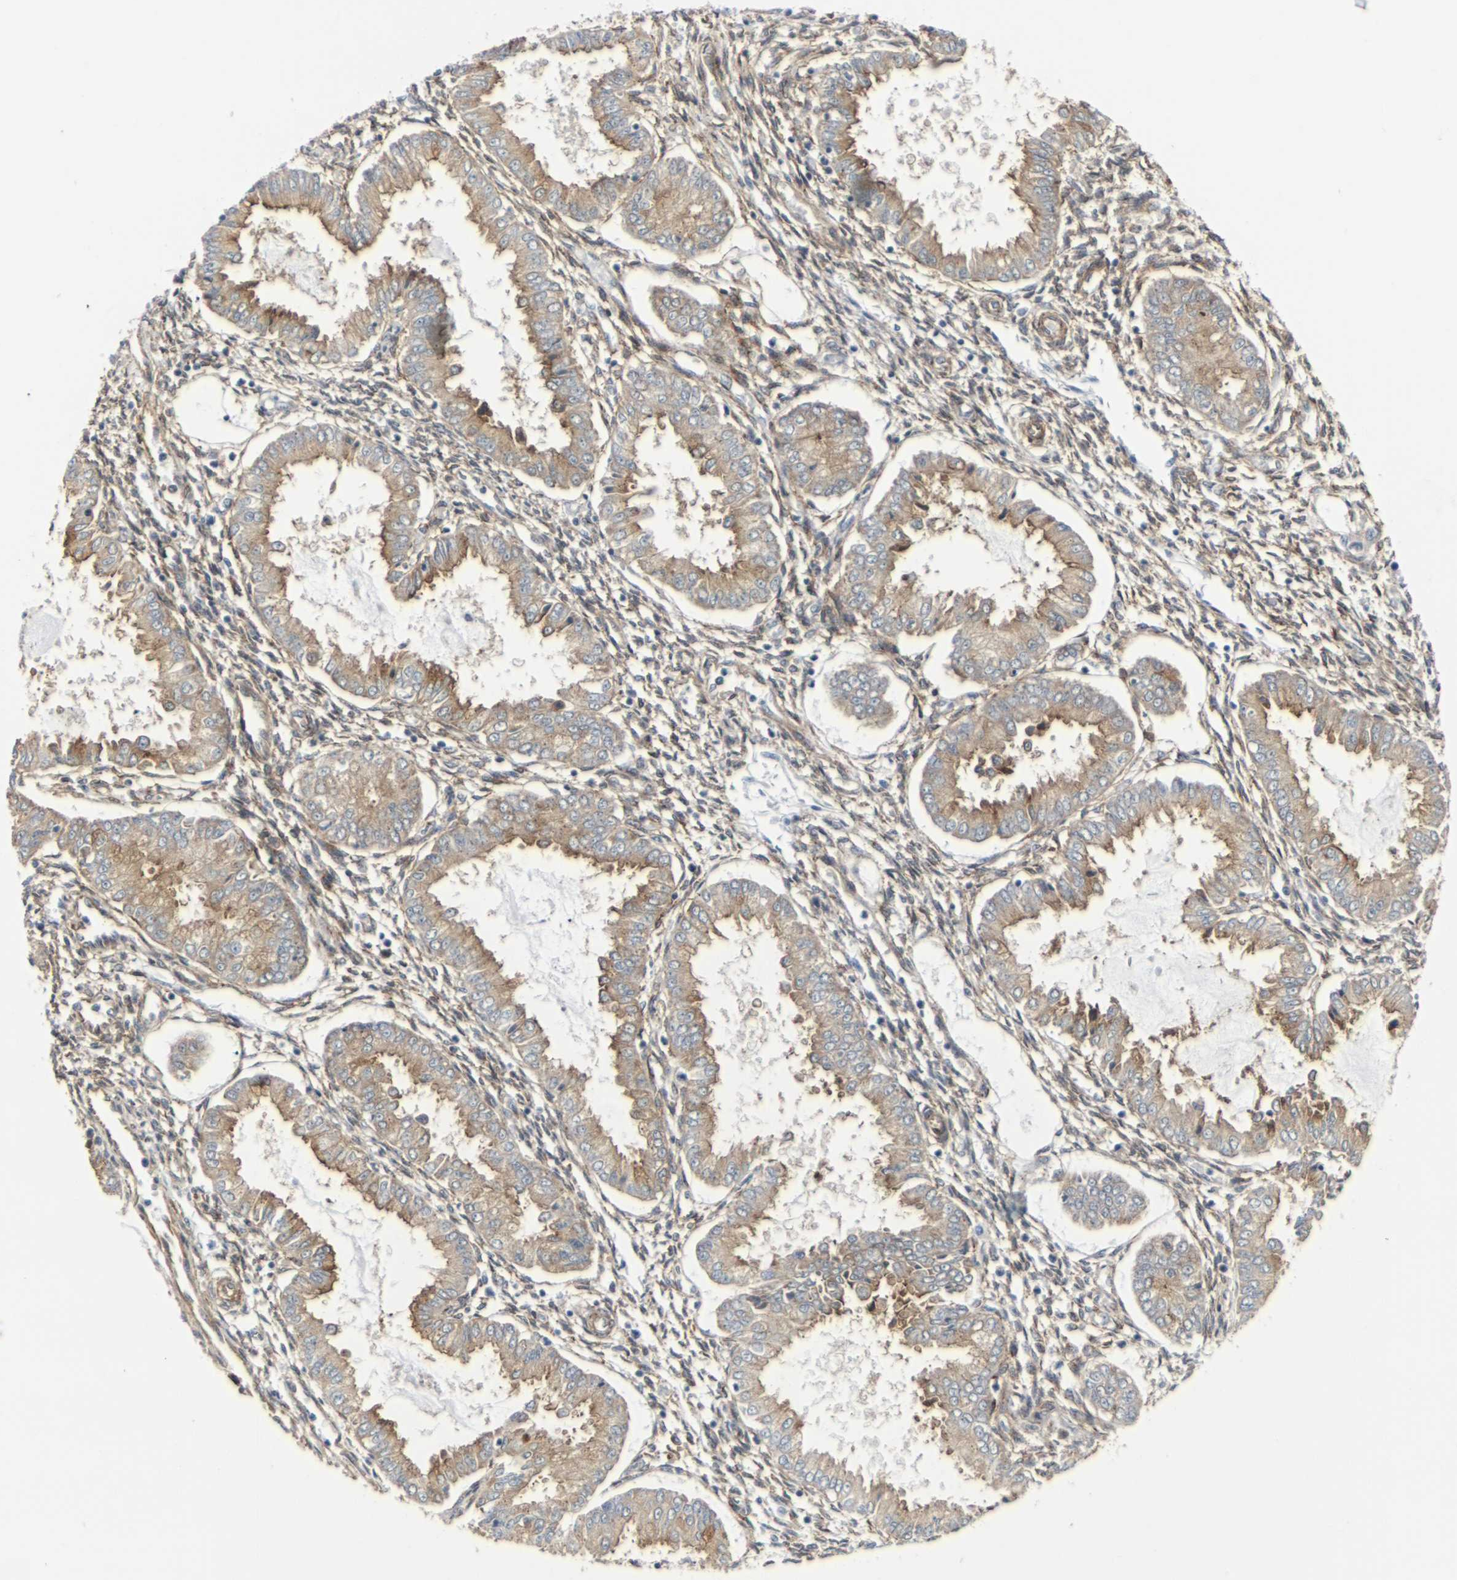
{"staining": {"intensity": "moderate", "quantity": ">75%", "location": "cytoplasmic/membranous"}, "tissue": "endometrium", "cell_type": "Cells in endometrial stroma", "image_type": "normal", "snomed": [{"axis": "morphology", "description": "Normal tissue, NOS"}, {"axis": "topography", "description": "Endometrium"}], "caption": "Benign endometrium reveals moderate cytoplasmic/membranous positivity in about >75% of cells in endometrial stroma, visualized by immunohistochemistry. (DAB (3,3'-diaminobenzidine) = brown stain, brightfield microscopy at high magnification).", "gene": "MYOF", "patient": {"sex": "female", "age": 33}}